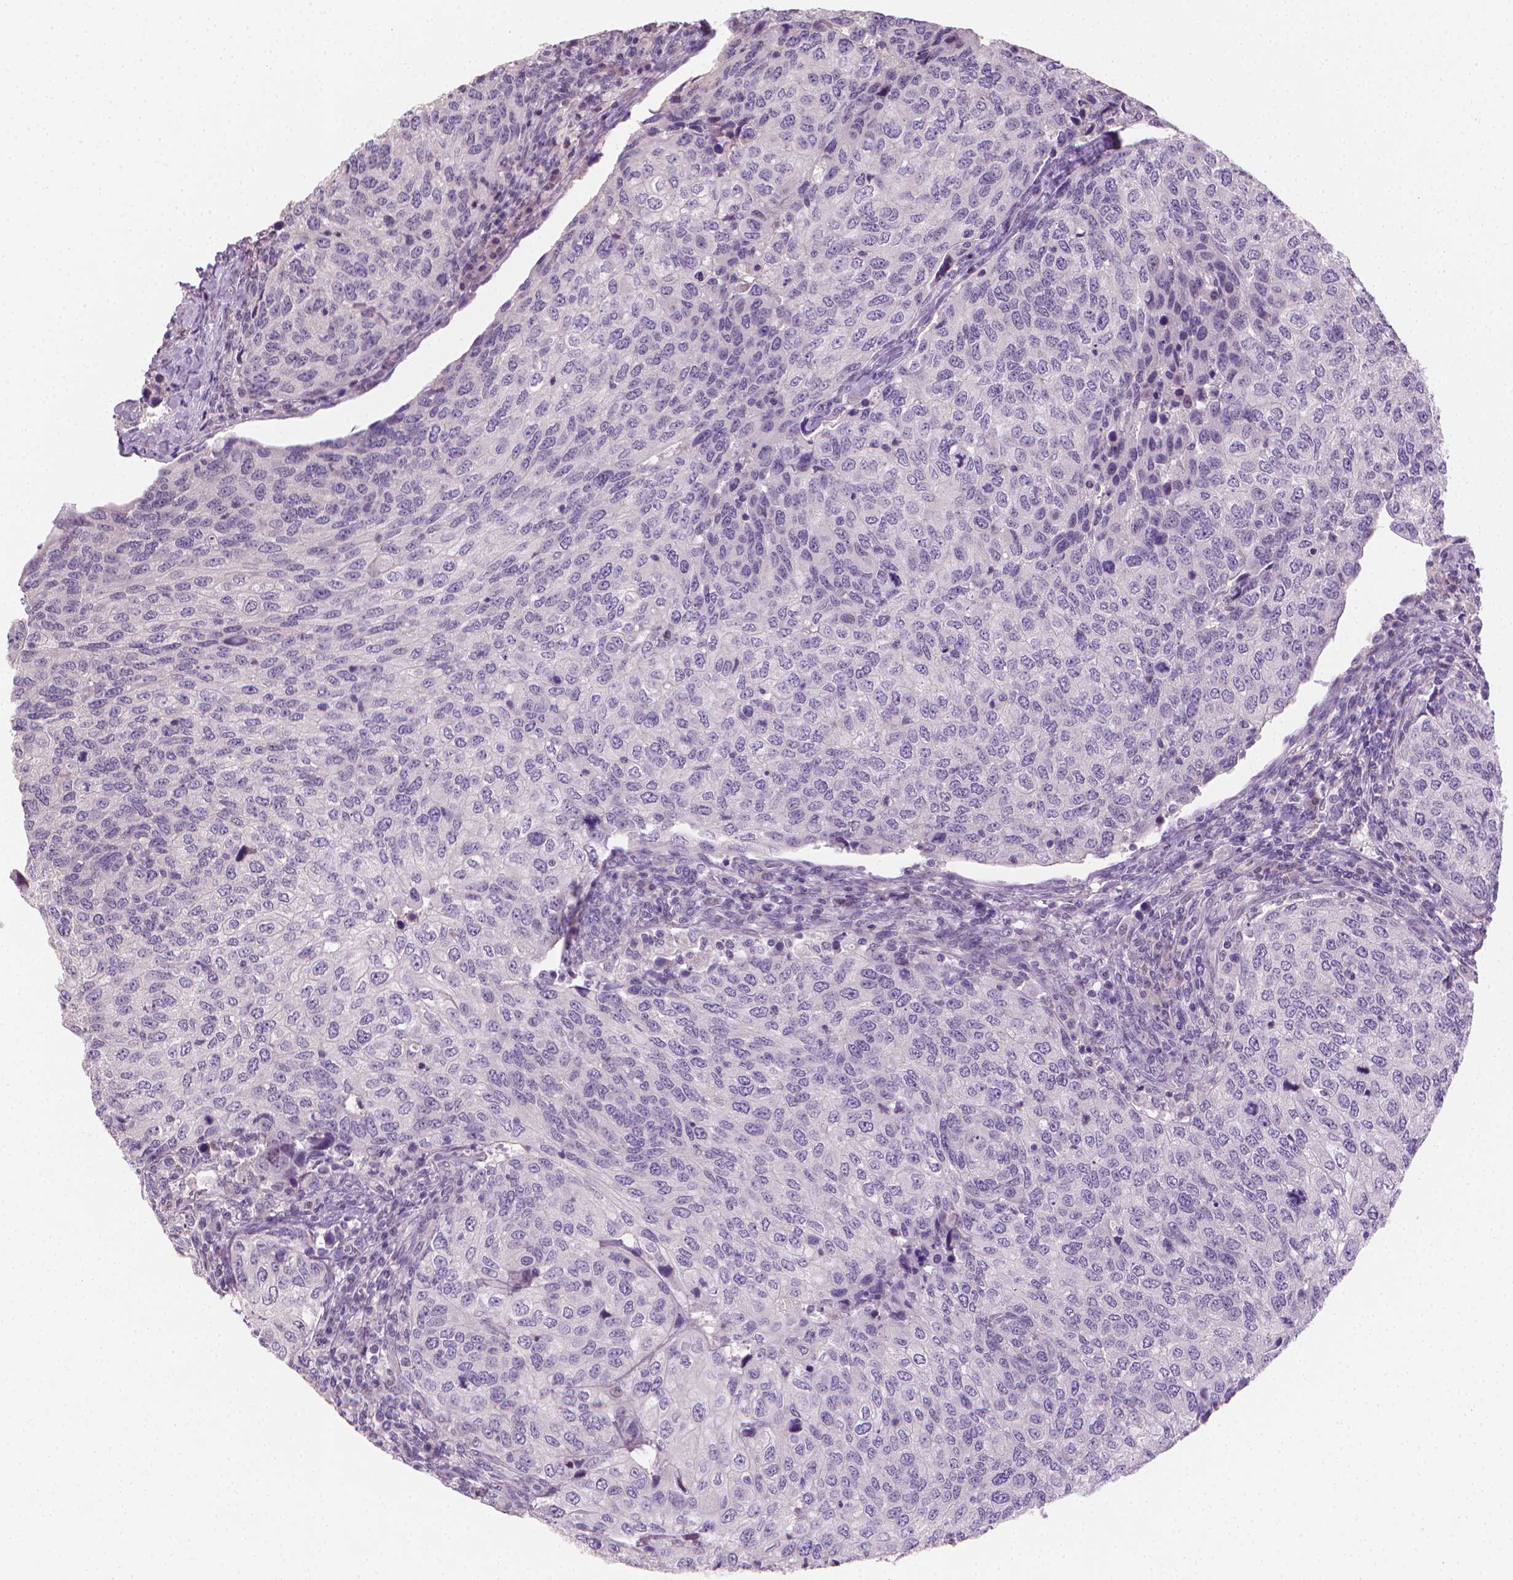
{"staining": {"intensity": "negative", "quantity": "none", "location": "none"}, "tissue": "urothelial cancer", "cell_type": "Tumor cells", "image_type": "cancer", "snomed": [{"axis": "morphology", "description": "Urothelial carcinoma, High grade"}, {"axis": "topography", "description": "Urinary bladder"}], "caption": "Immunohistochemistry (IHC) photomicrograph of neoplastic tissue: human high-grade urothelial carcinoma stained with DAB displays no significant protein positivity in tumor cells. The staining was performed using DAB to visualize the protein expression in brown, while the nuclei were stained in blue with hematoxylin (Magnification: 20x).", "gene": "CLXN", "patient": {"sex": "female", "age": 78}}